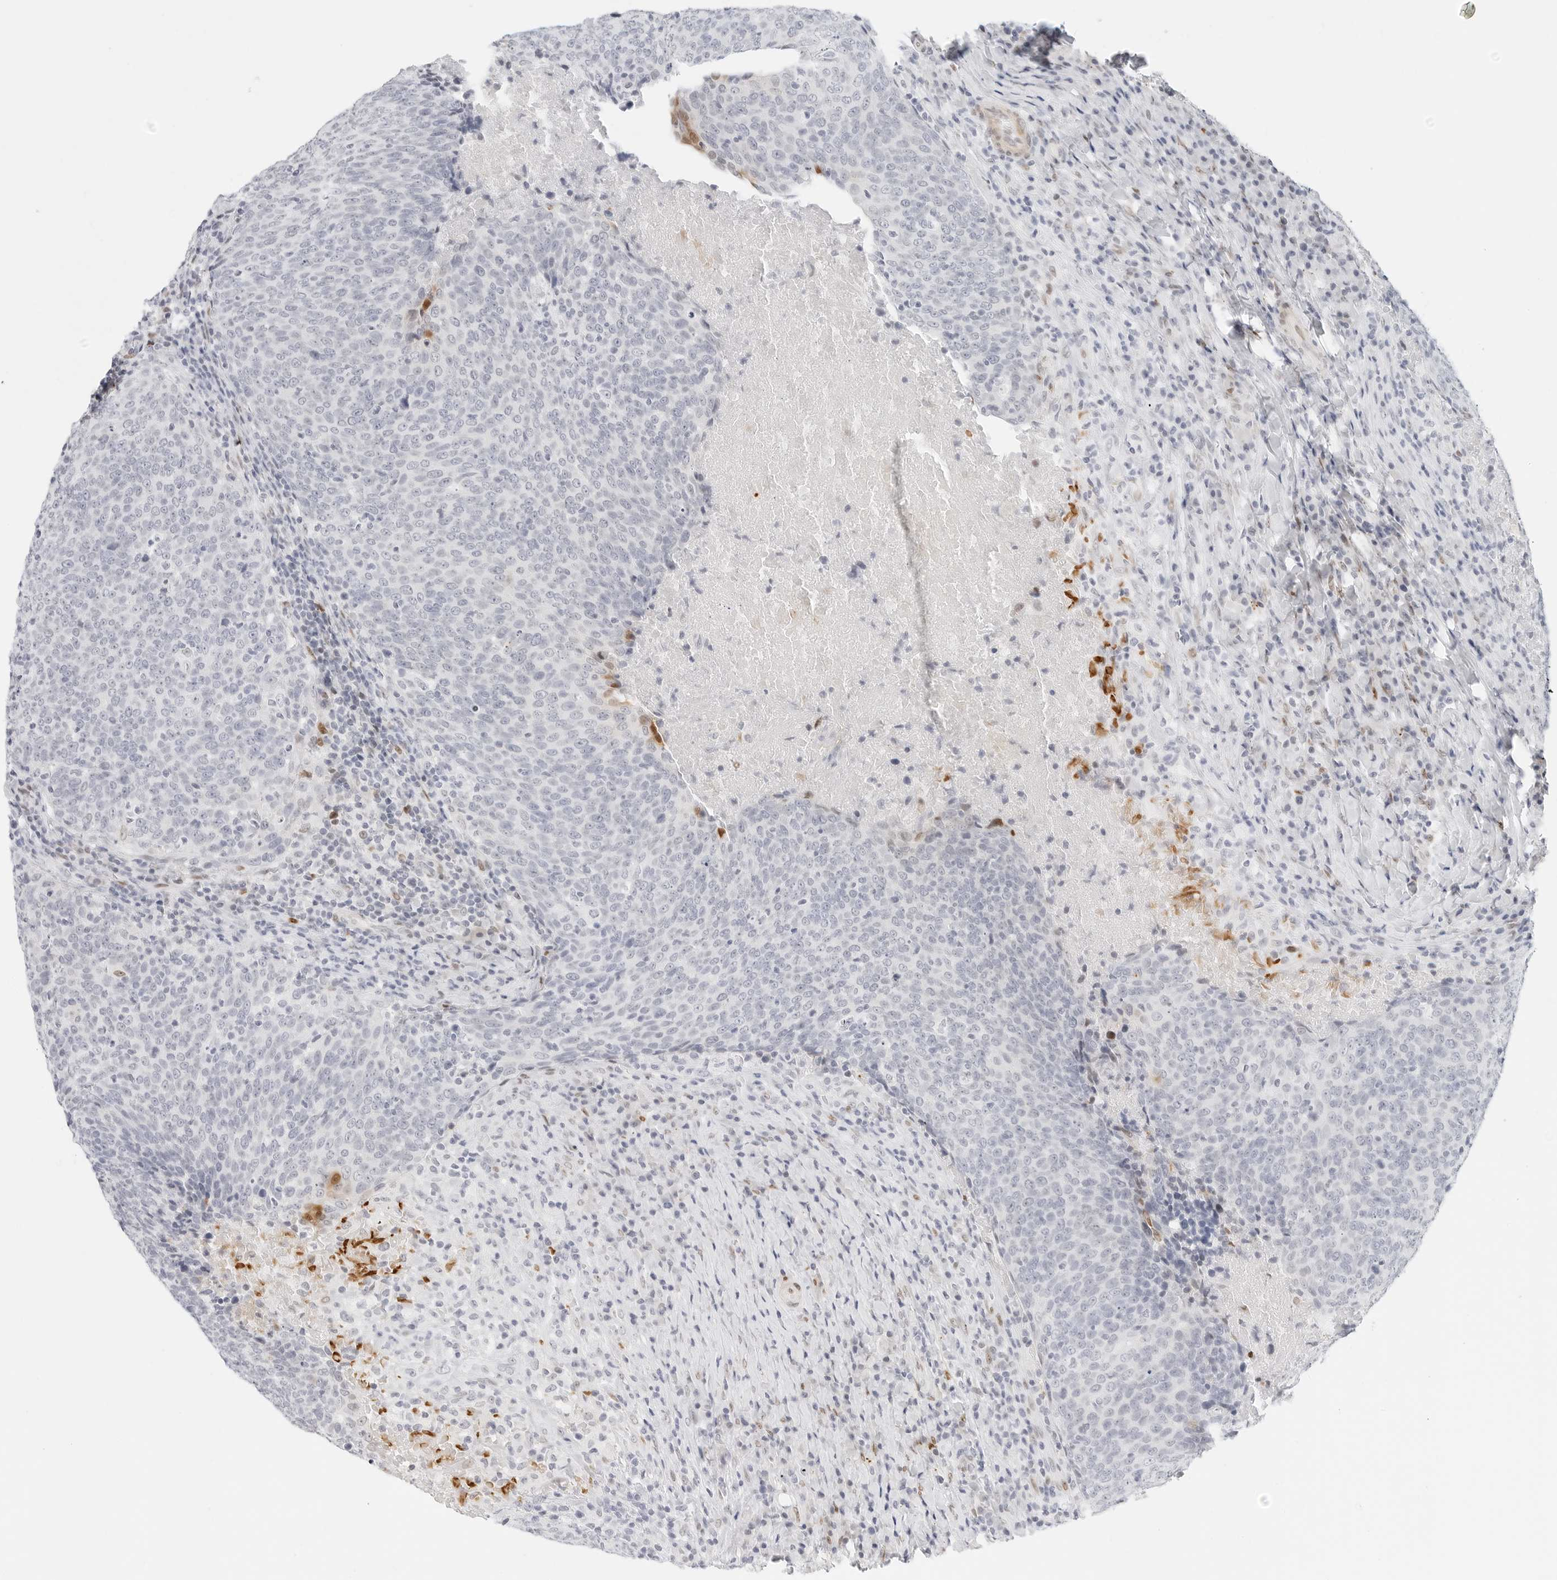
{"staining": {"intensity": "negative", "quantity": "none", "location": "none"}, "tissue": "head and neck cancer", "cell_type": "Tumor cells", "image_type": "cancer", "snomed": [{"axis": "morphology", "description": "Squamous cell carcinoma, NOS"}, {"axis": "morphology", "description": "Squamous cell carcinoma, metastatic, NOS"}, {"axis": "topography", "description": "Lymph node"}, {"axis": "topography", "description": "Head-Neck"}], "caption": "Metastatic squamous cell carcinoma (head and neck) was stained to show a protein in brown. There is no significant staining in tumor cells.", "gene": "SPIDR", "patient": {"sex": "male", "age": 62}}